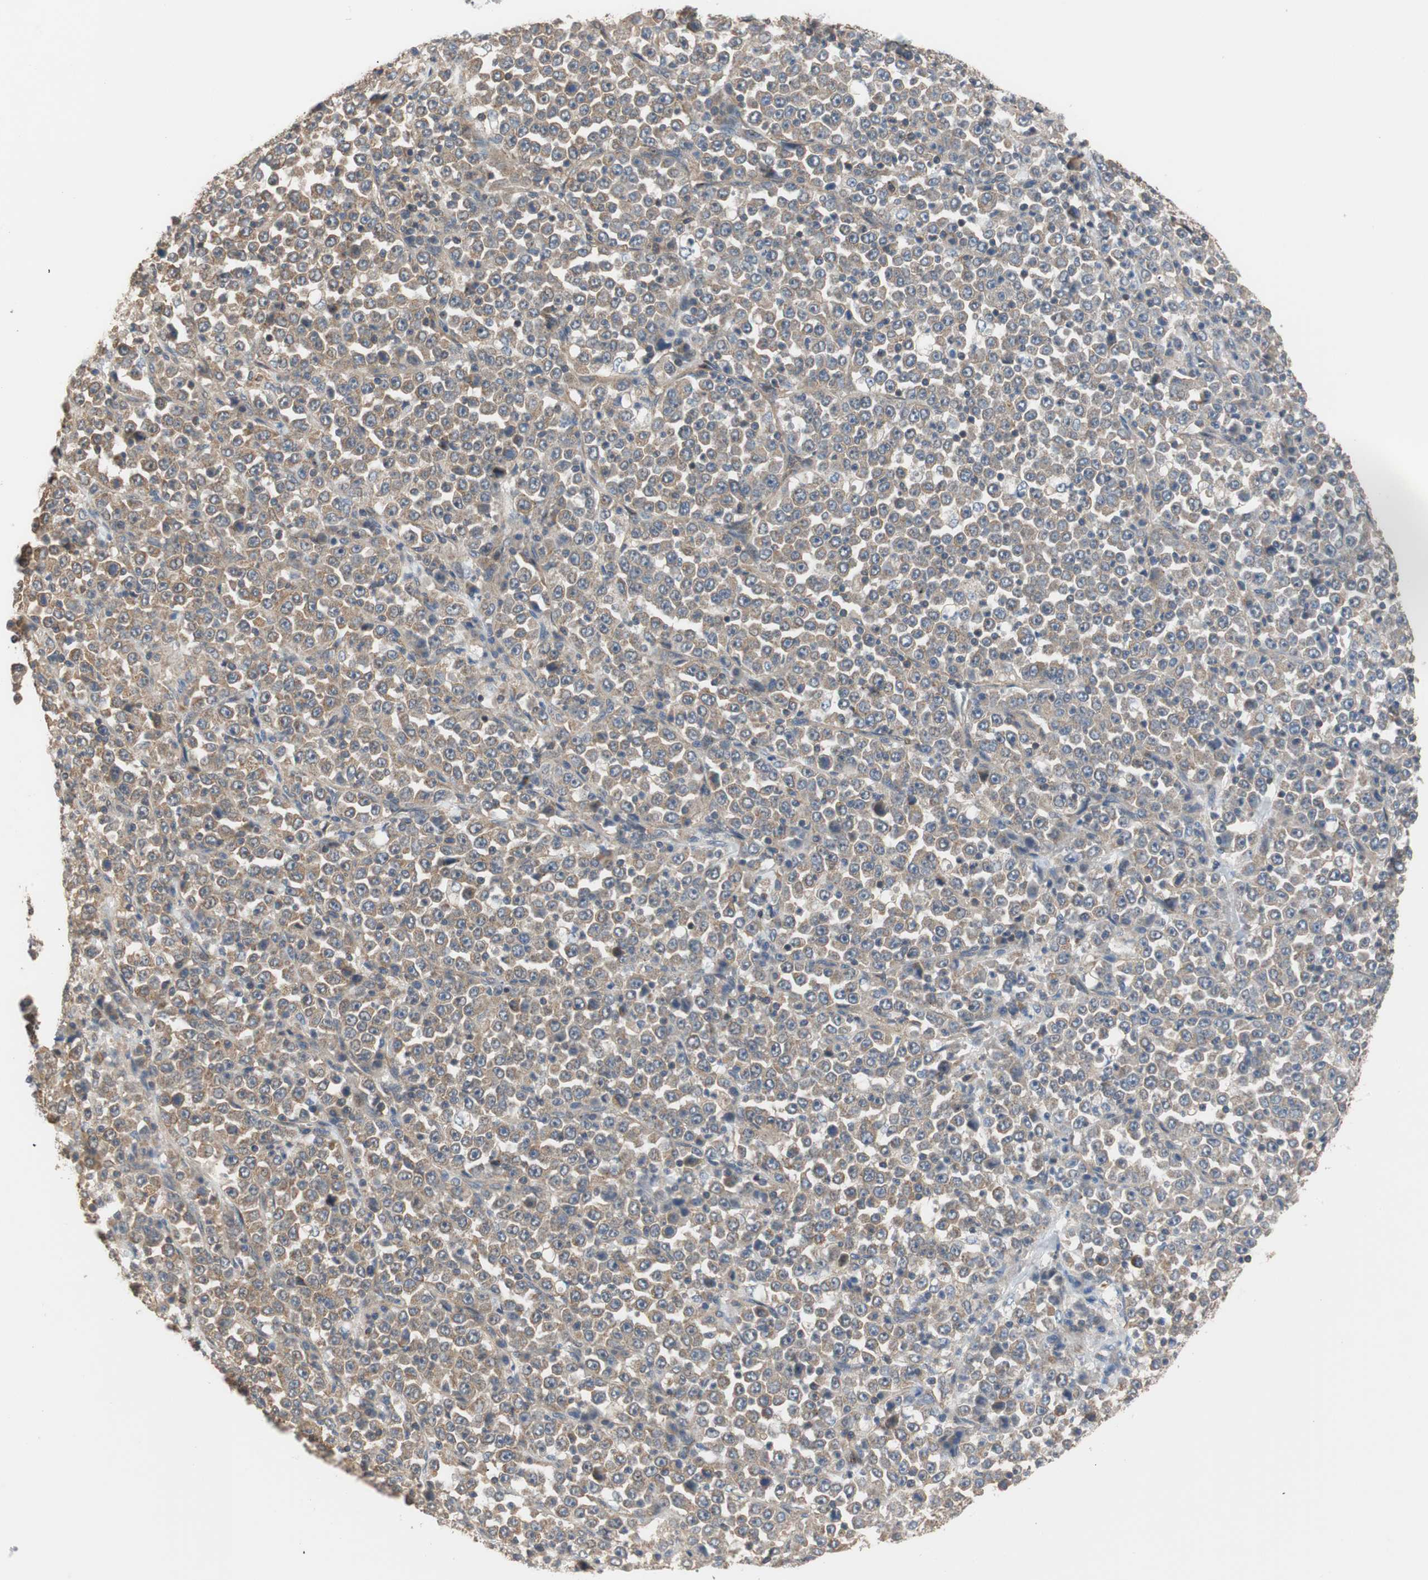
{"staining": {"intensity": "moderate", "quantity": ">75%", "location": "cytoplasmic/membranous"}, "tissue": "stomach cancer", "cell_type": "Tumor cells", "image_type": "cancer", "snomed": [{"axis": "morphology", "description": "Normal tissue, NOS"}, {"axis": "morphology", "description": "Adenocarcinoma, NOS"}, {"axis": "topography", "description": "Stomach, upper"}, {"axis": "topography", "description": "Stomach"}], "caption": "Human adenocarcinoma (stomach) stained with a protein marker demonstrates moderate staining in tumor cells.", "gene": "MAP4K2", "patient": {"sex": "male", "age": 59}}